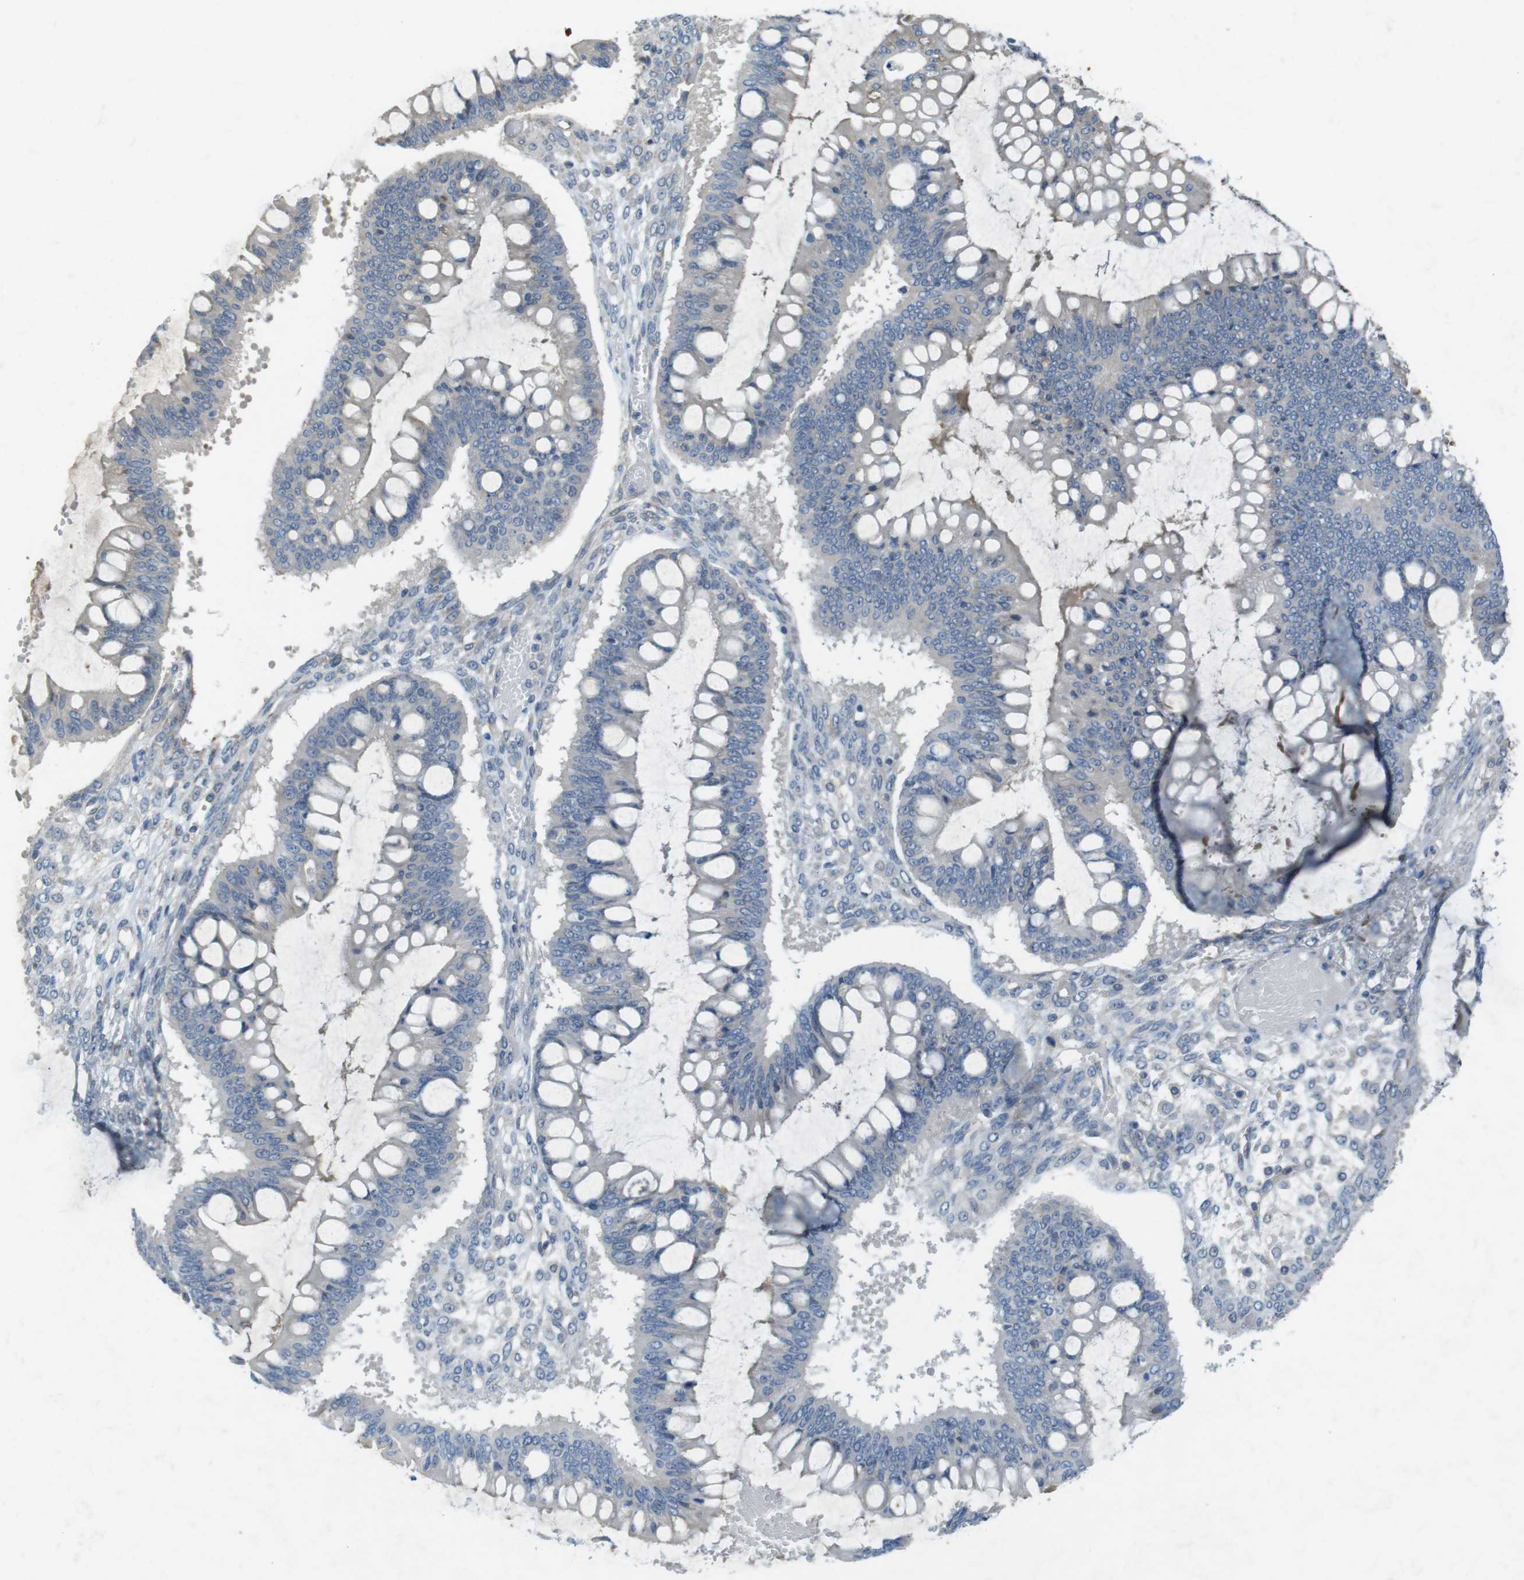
{"staining": {"intensity": "negative", "quantity": "none", "location": "none"}, "tissue": "ovarian cancer", "cell_type": "Tumor cells", "image_type": "cancer", "snomed": [{"axis": "morphology", "description": "Cystadenocarcinoma, mucinous, NOS"}, {"axis": "topography", "description": "Ovary"}], "caption": "DAB (3,3'-diaminobenzidine) immunohistochemical staining of ovarian mucinous cystadenocarcinoma demonstrates no significant staining in tumor cells. The staining is performed using DAB (3,3'-diaminobenzidine) brown chromogen with nuclei counter-stained in using hematoxylin.", "gene": "FLCN", "patient": {"sex": "female", "age": 73}}